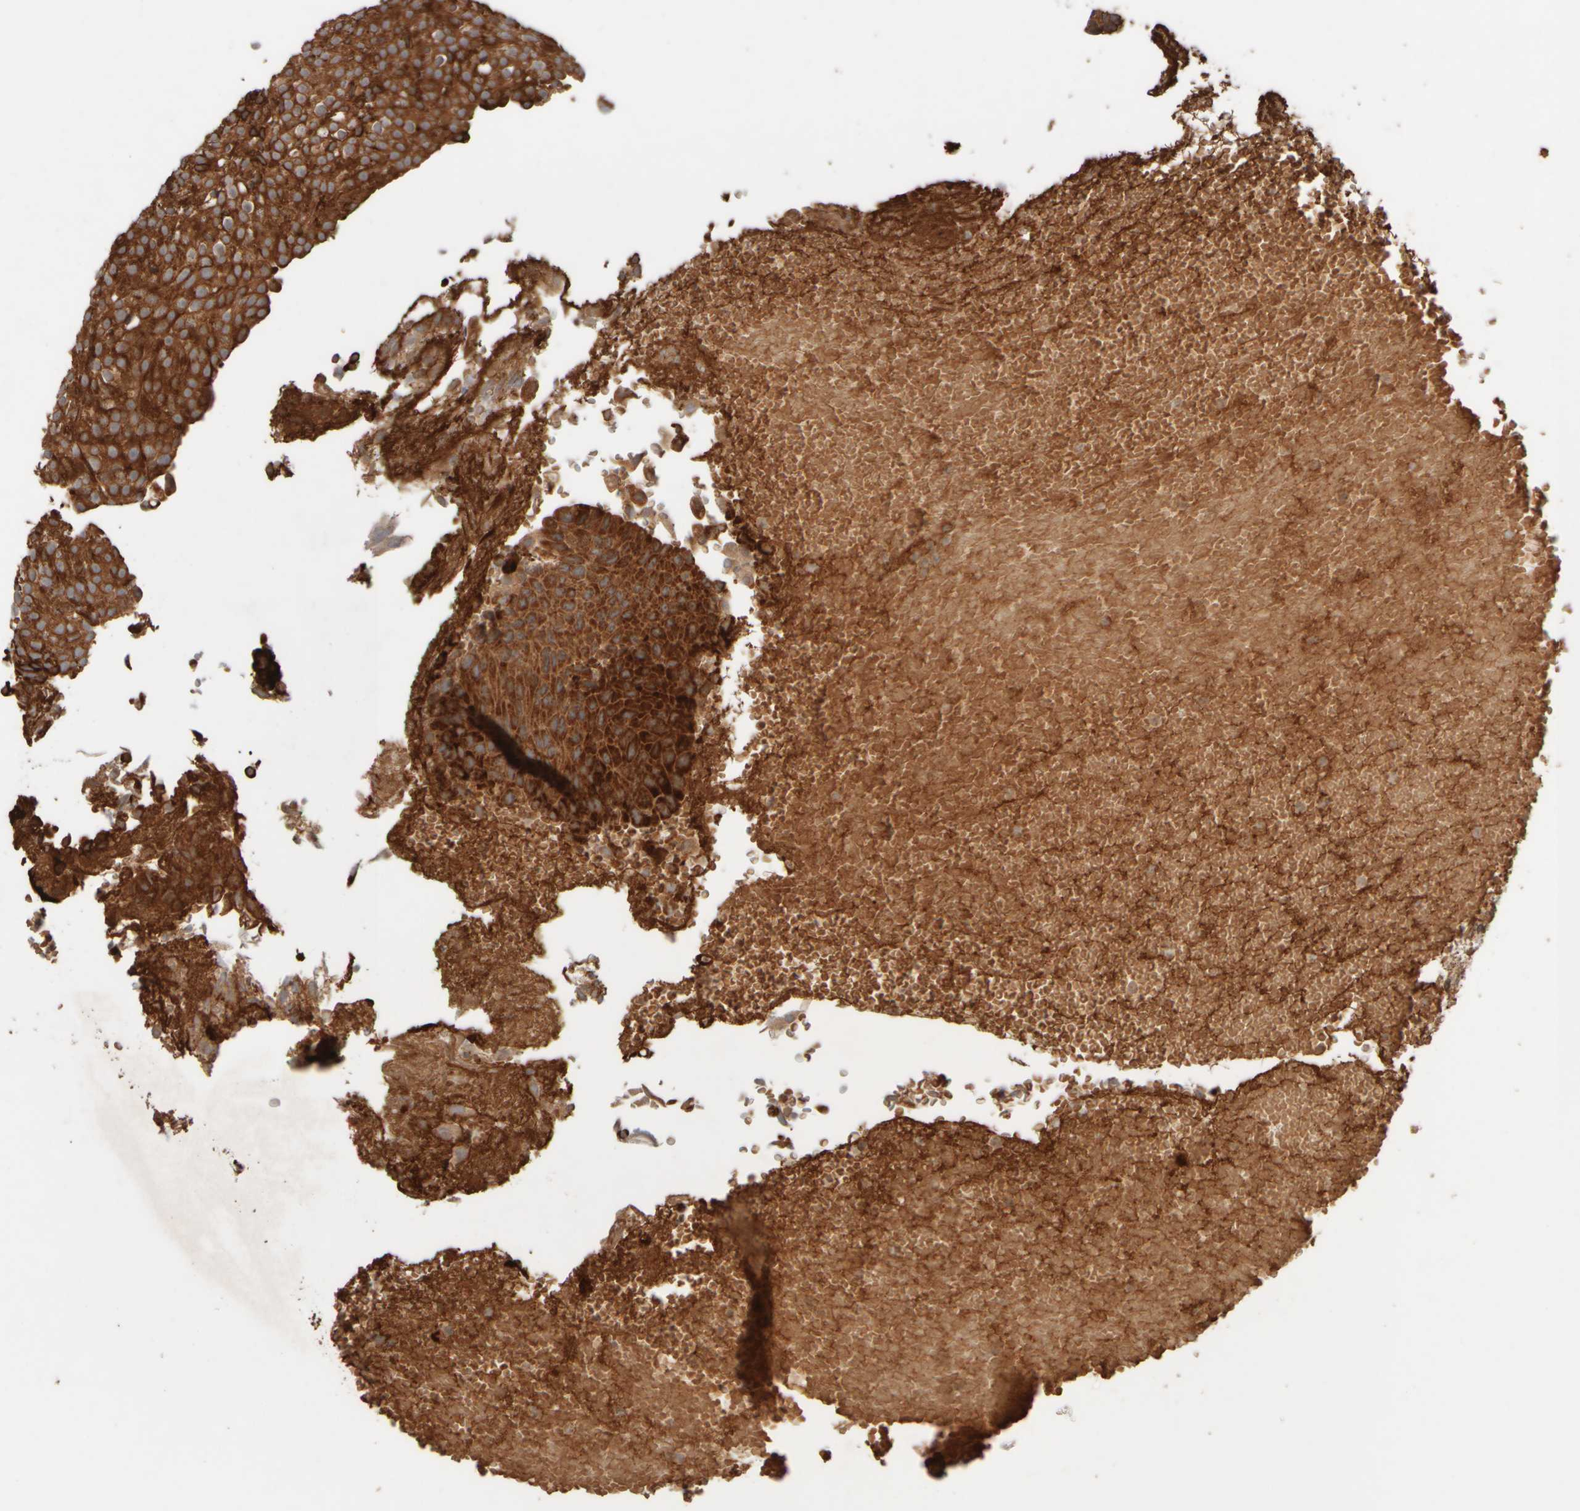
{"staining": {"intensity": "strong", "quantity": ">75%", "location": "cytoplasmic/membranous"}, "tissue": "urothelial cancer", "cell_type": "Tumor cells", "image_type": "cancer", "snomed": [{"axis": "morphology", "description": "Urothelial carcinoma, Low grade"}, {"axis": "topography", "description": "Urinary bladder"}], "caption": "A brown stain highlights strong cytoplasmic/membranous positivity of a protein in human urothelial cancer tumor cells.", "gene": "EIF2B3", "patient": {"sex": "male", "age": 78}}